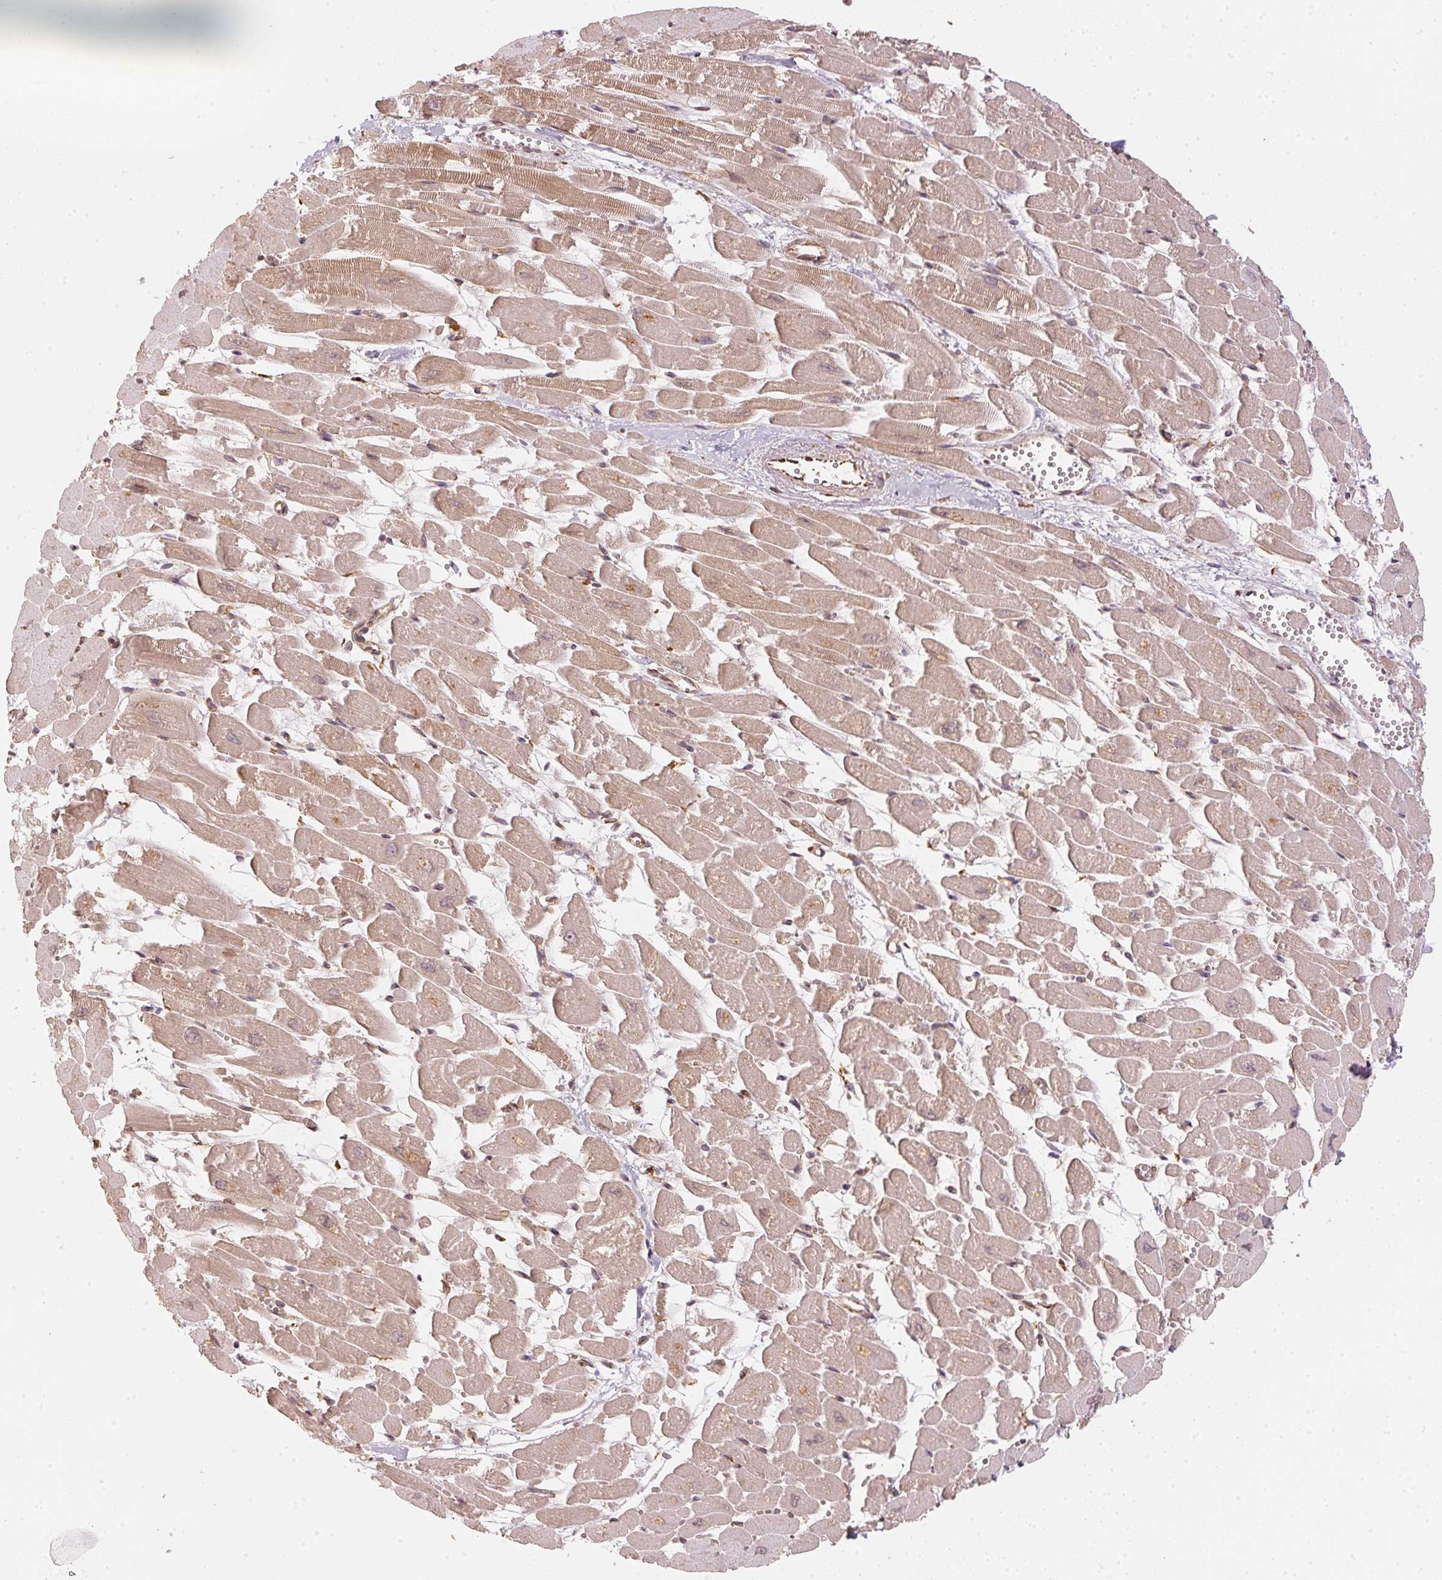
{"staining": {"intensity": "moderate", "quantity": "25%-75%", "location": "cytoplasmic/membranous"}, "tissue": "heart muscle", "cell_type": "Cardiomyocytes", "image_type": "normal", "snomed": [{"axis": "morphology", "description": "Normal tissue, NOS"}, {"axis": "topography", "description": "Heart"}], "caption": "Human heart muscle stained for a protein (brown) shows moderate cytoplasmic/membranous positive expression in approximately 25%-75% of cardiomyocytes.", "gene": "STRN4", "patient": {"sex": "female", "age": 52}}